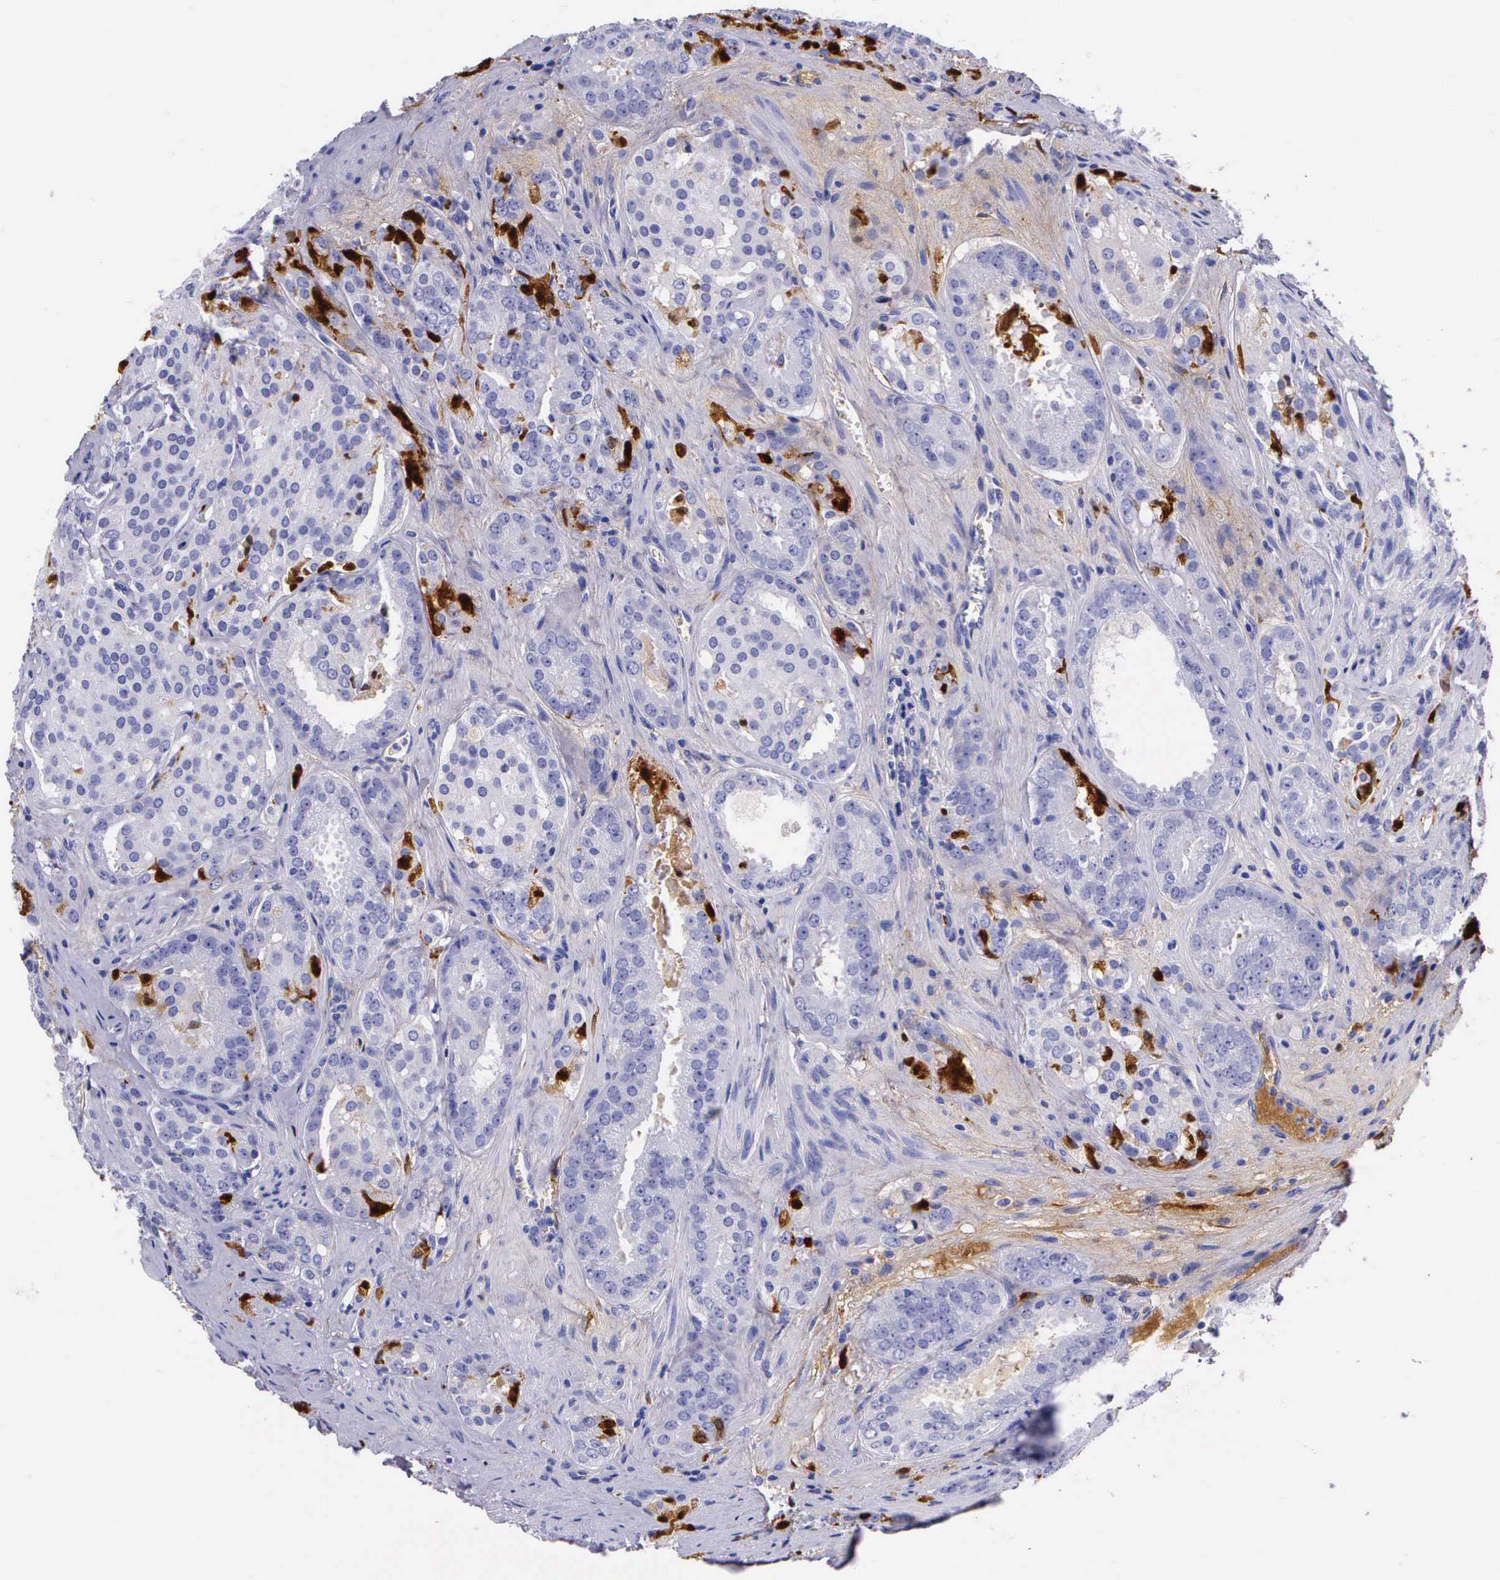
{"staining": {"intensity": "negative", "quantity": "none", "location": "none"}, "tissue": "prostate cancer", "cell_type": "Tumor cells", "image_type": "cancer", "snomed": [{"axis": "morphology", "description": "Adenocarcinoma, Medium grade"}, {"axis": "topography", "description": "Prostate"}], "caption": "High magnification brightfield microscopy of adenocarcinoma (medium-grade) (prostate) stained with DAB (brown) and counterstained with hematoxylin (blue): tumor cells show no significant staining.", "gene": "PLG", "patient": {"sex": "male", "age": 60}}